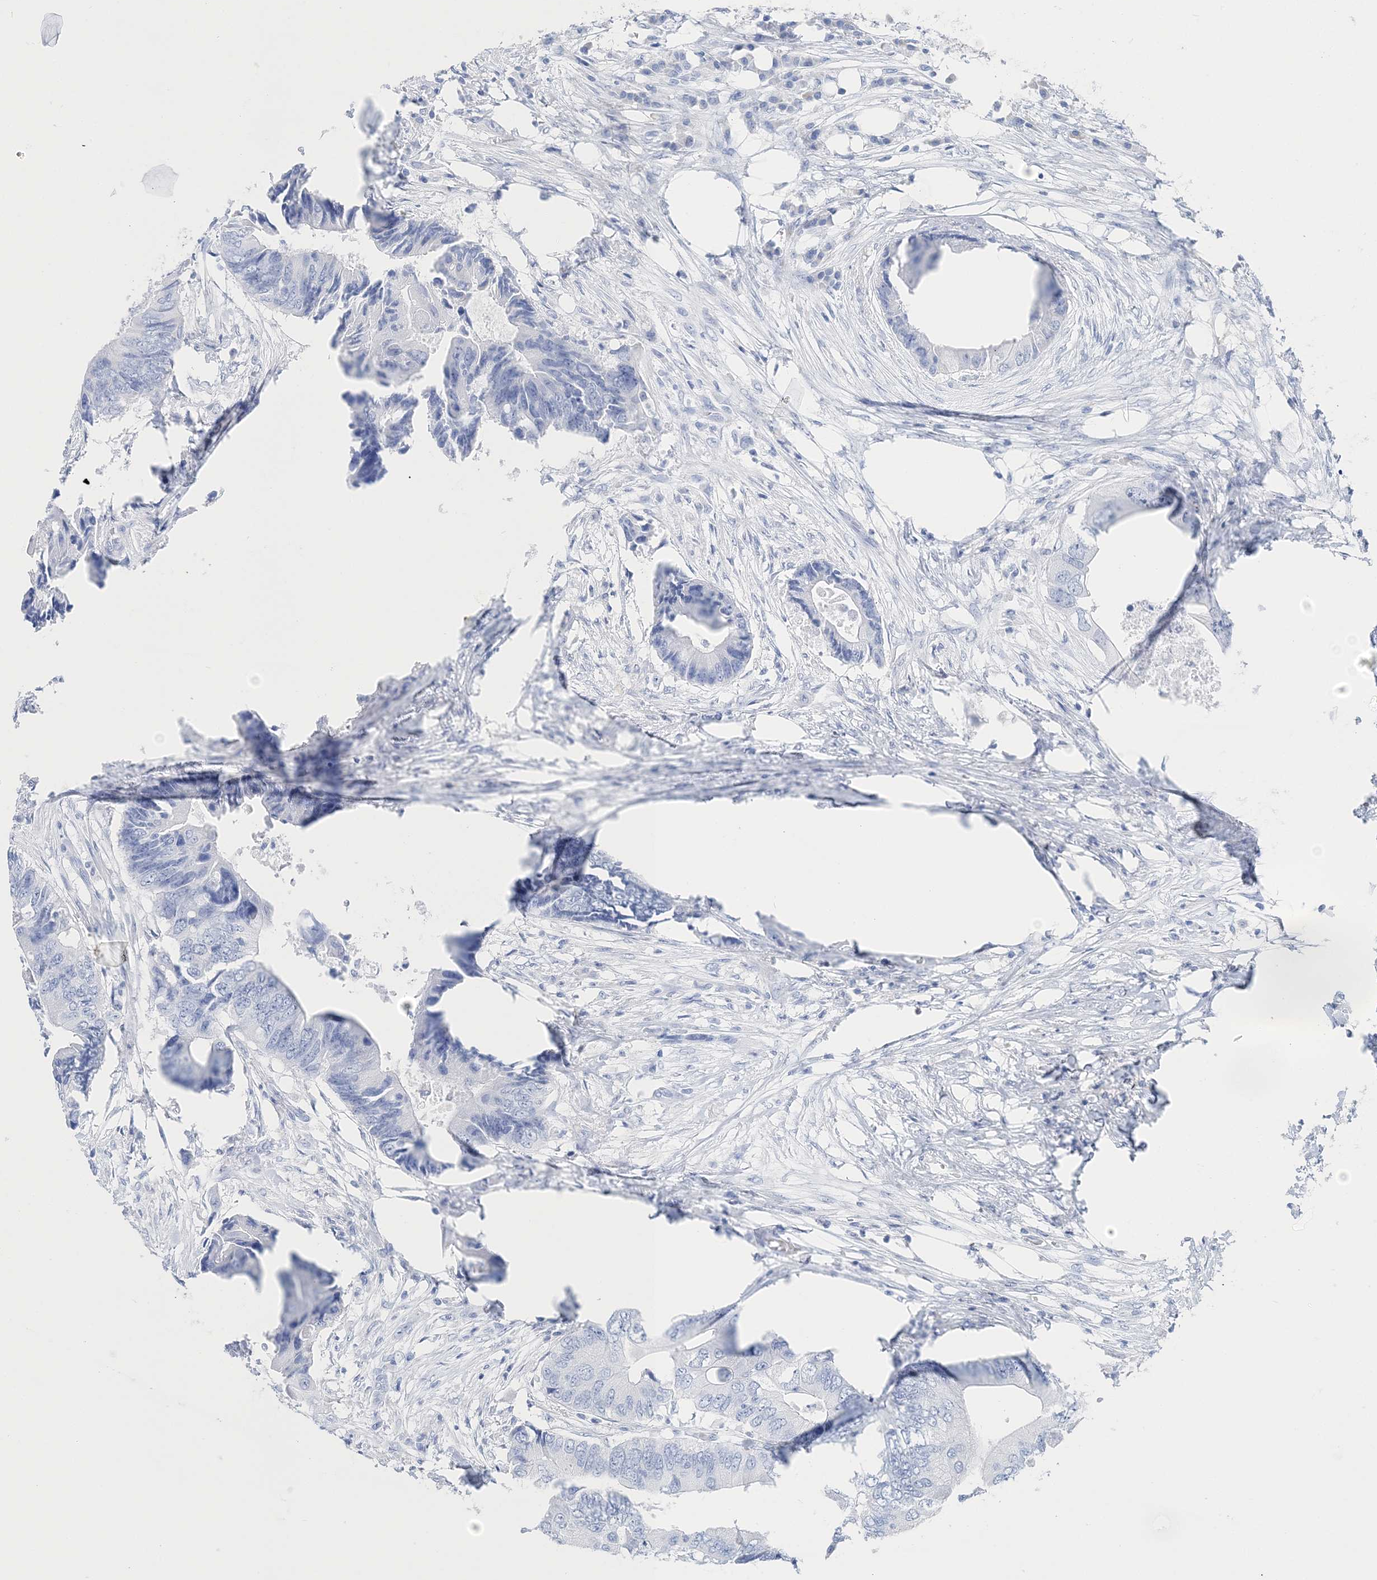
{"staining": {"intensity": "negative", "quantity": "none", "location": "none"}, "tissue": "colorectal cancer", "cell_type": "Tumor cells", "image_type": "cancer", "snomed": [{"axis": "morphology", "description": "Adenocarcinoma, NOS"}, {"axis": "topography", "description": "Colon"}], "caption": "Protein analysis of adenocarcinoma (colorectal) displays no significant staining in tumor cells. (Brightfield microscopy of DAB (3,3'-diaminobenzidine) IHC at high magnification).", "gene": "TSPYL6", "patient": {"sex": "male", "age": 71}}